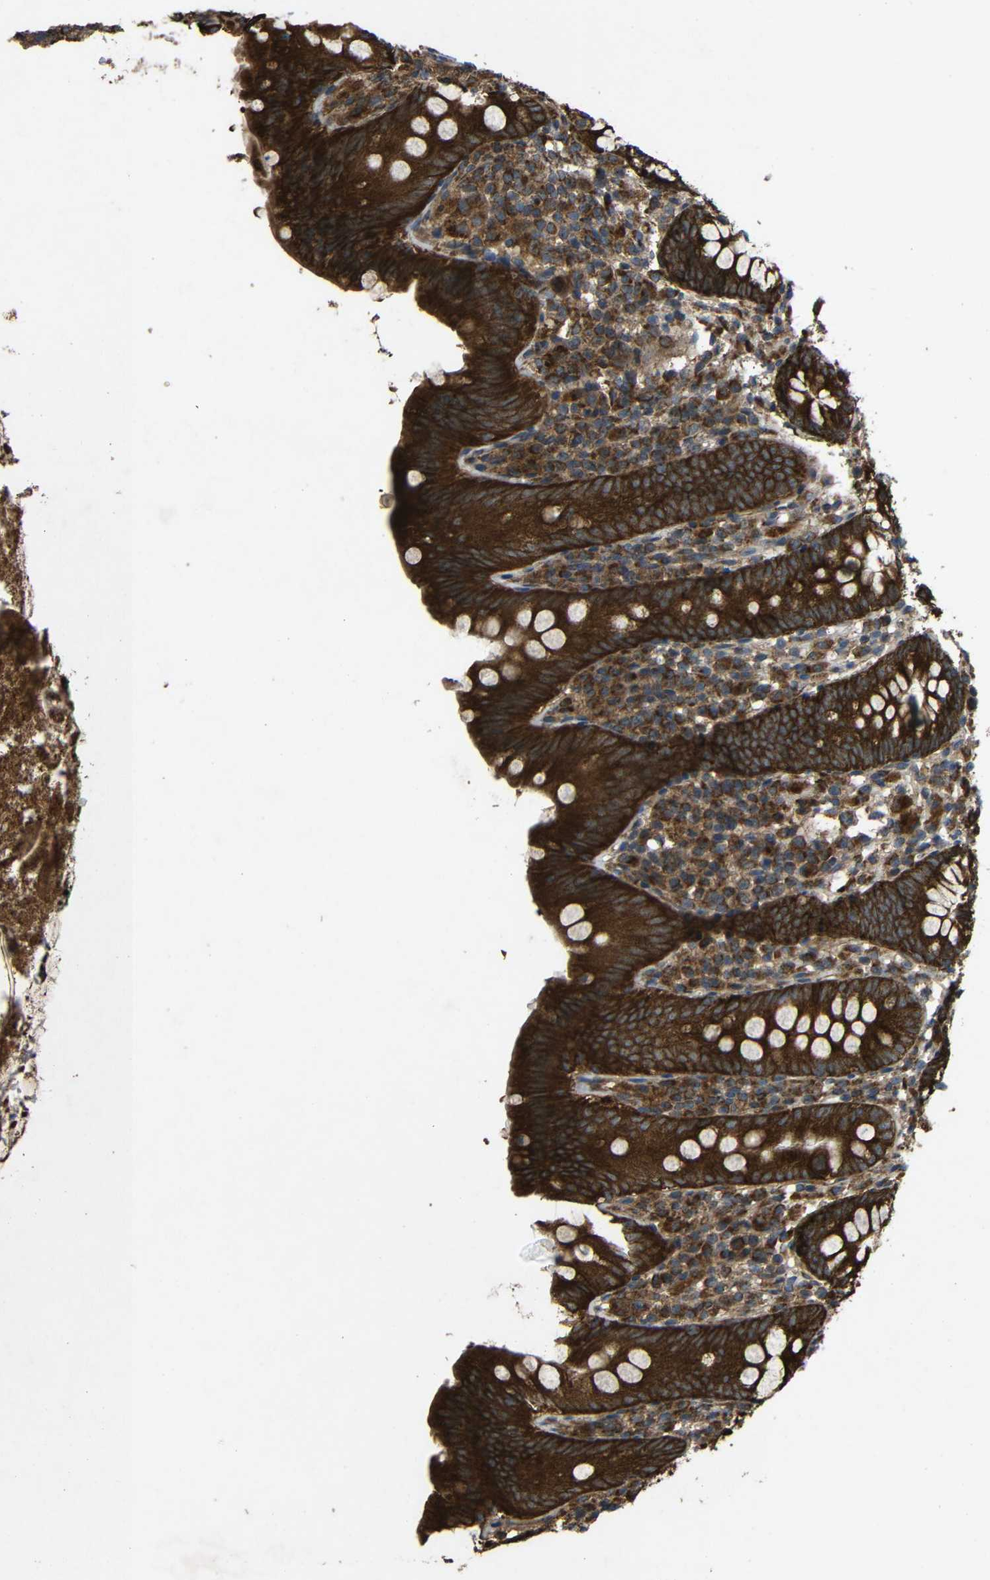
{"staining": {"intensity": "strong", "quantity": ">75%", "location": "cytoplasmic/membranous"}, "tissue": "appendix", "cell_type": "Glandular cells", "image_type": "normal", "snomed": [{"axis": "morphology", "description": "Normal tissue, NOS"}, {"axis": "topography", "description": "Appendix"}], "caption": "Immunohistochemistry (DAB) staining of unremarkable appendix exhibits strong cytoplasmic/membranous protein expression in about >75% of glandular cells.", "gene": "C1GALT1", "patient": {"sex": "male", "age": 52}}